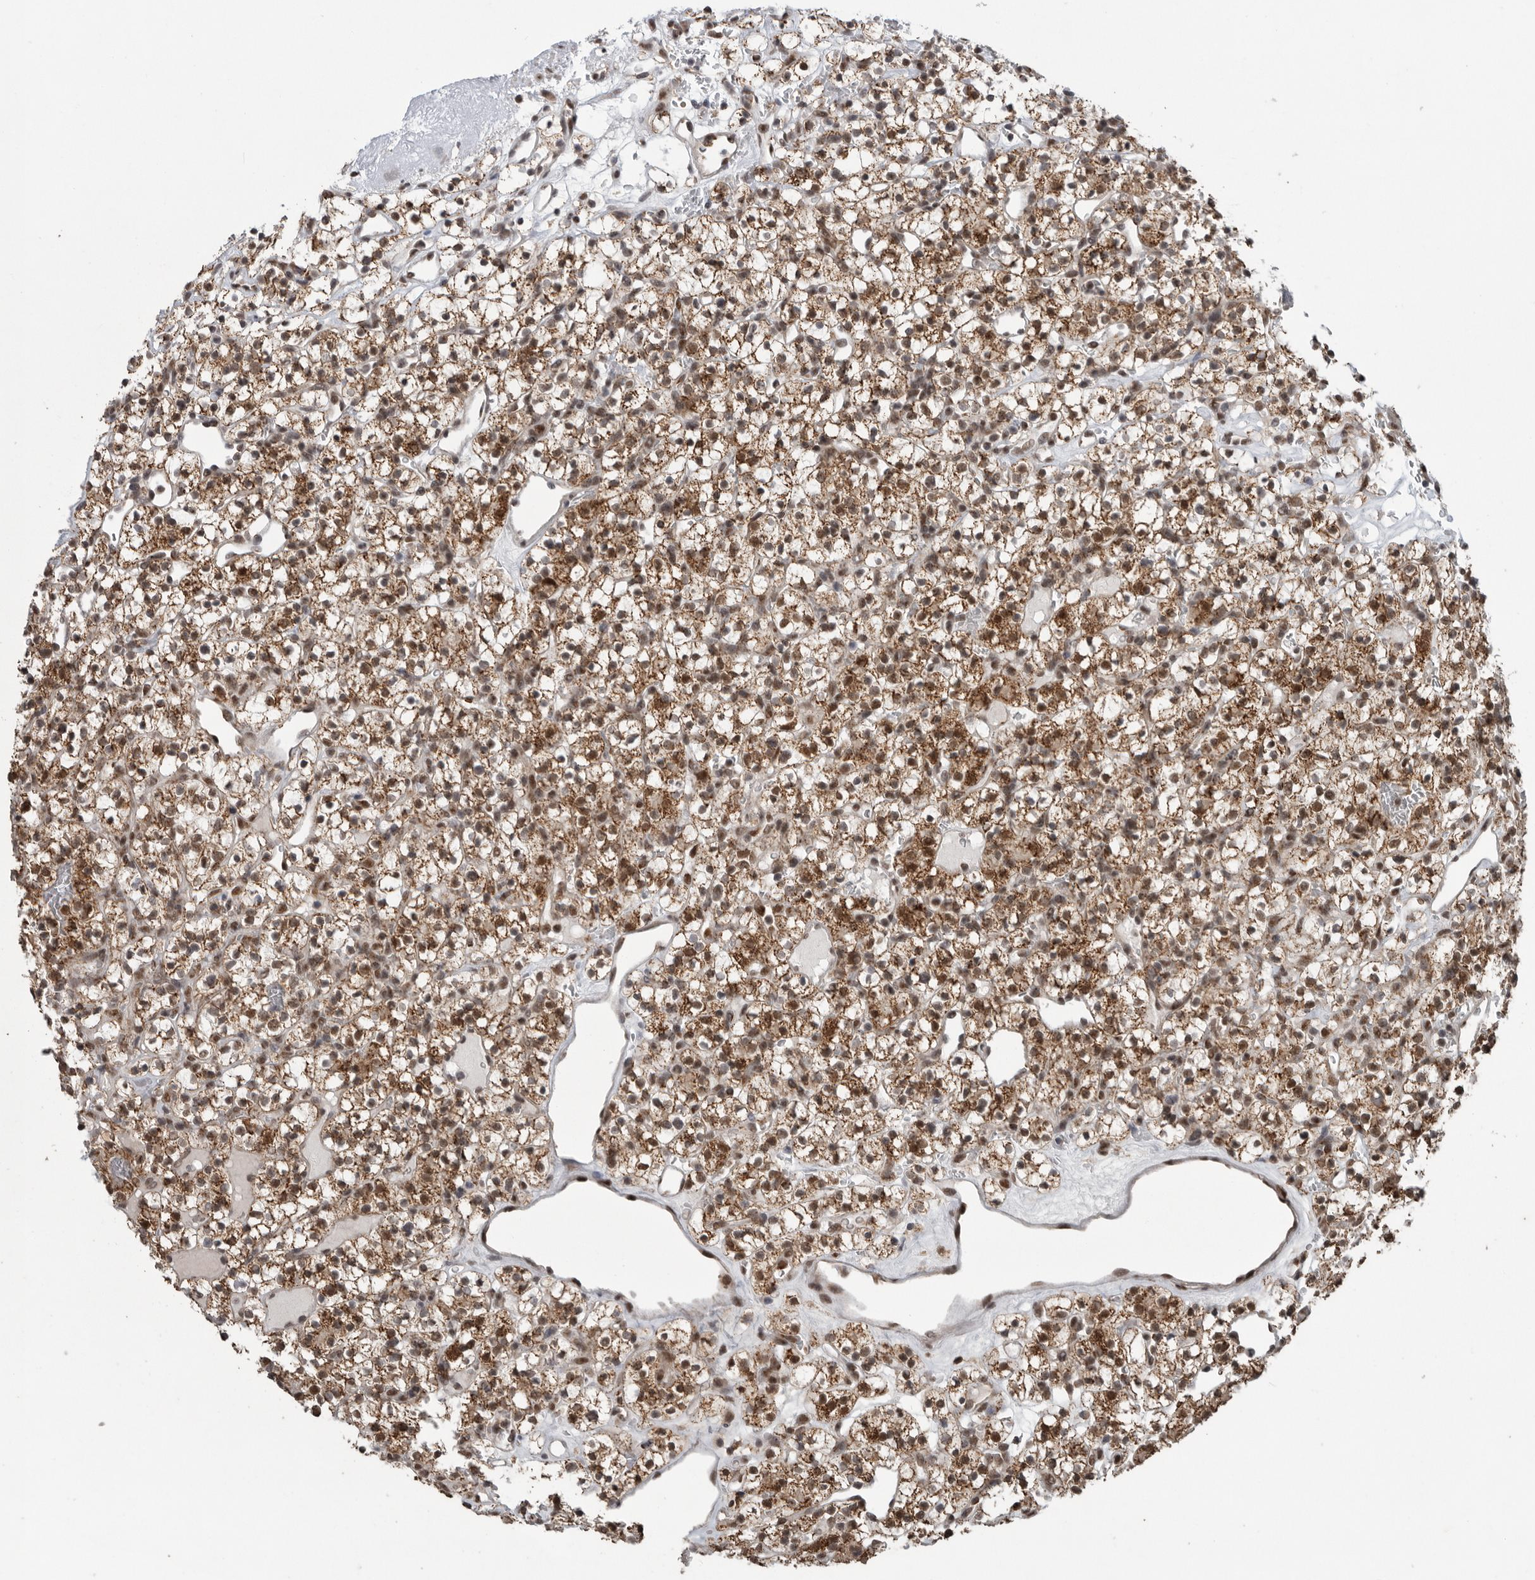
{"staining": {"intensity": "moderate", "quantity": ">75%", "location": "cytoplasmic/membranous,nuclear"}, "tissue": "renal cancer", "cell_type": "Tumor cells", "image_type": "cancer", "snomed": [{"axis": "morphology", "description": "Adenocarcinoma, NOS"}, {"axis": "topography", "description": "Kidney"}], "caption": "Renal adenocarcinoma stained with DAB immunohistochemistry (IHC) demonstrates medium levels of moderate cytoplasmic/membranous and nuclear positivity in approximately >75% of tumor cells.", "gene": "PPP1R10", "patient": {"sex": "female", "age": 57}}